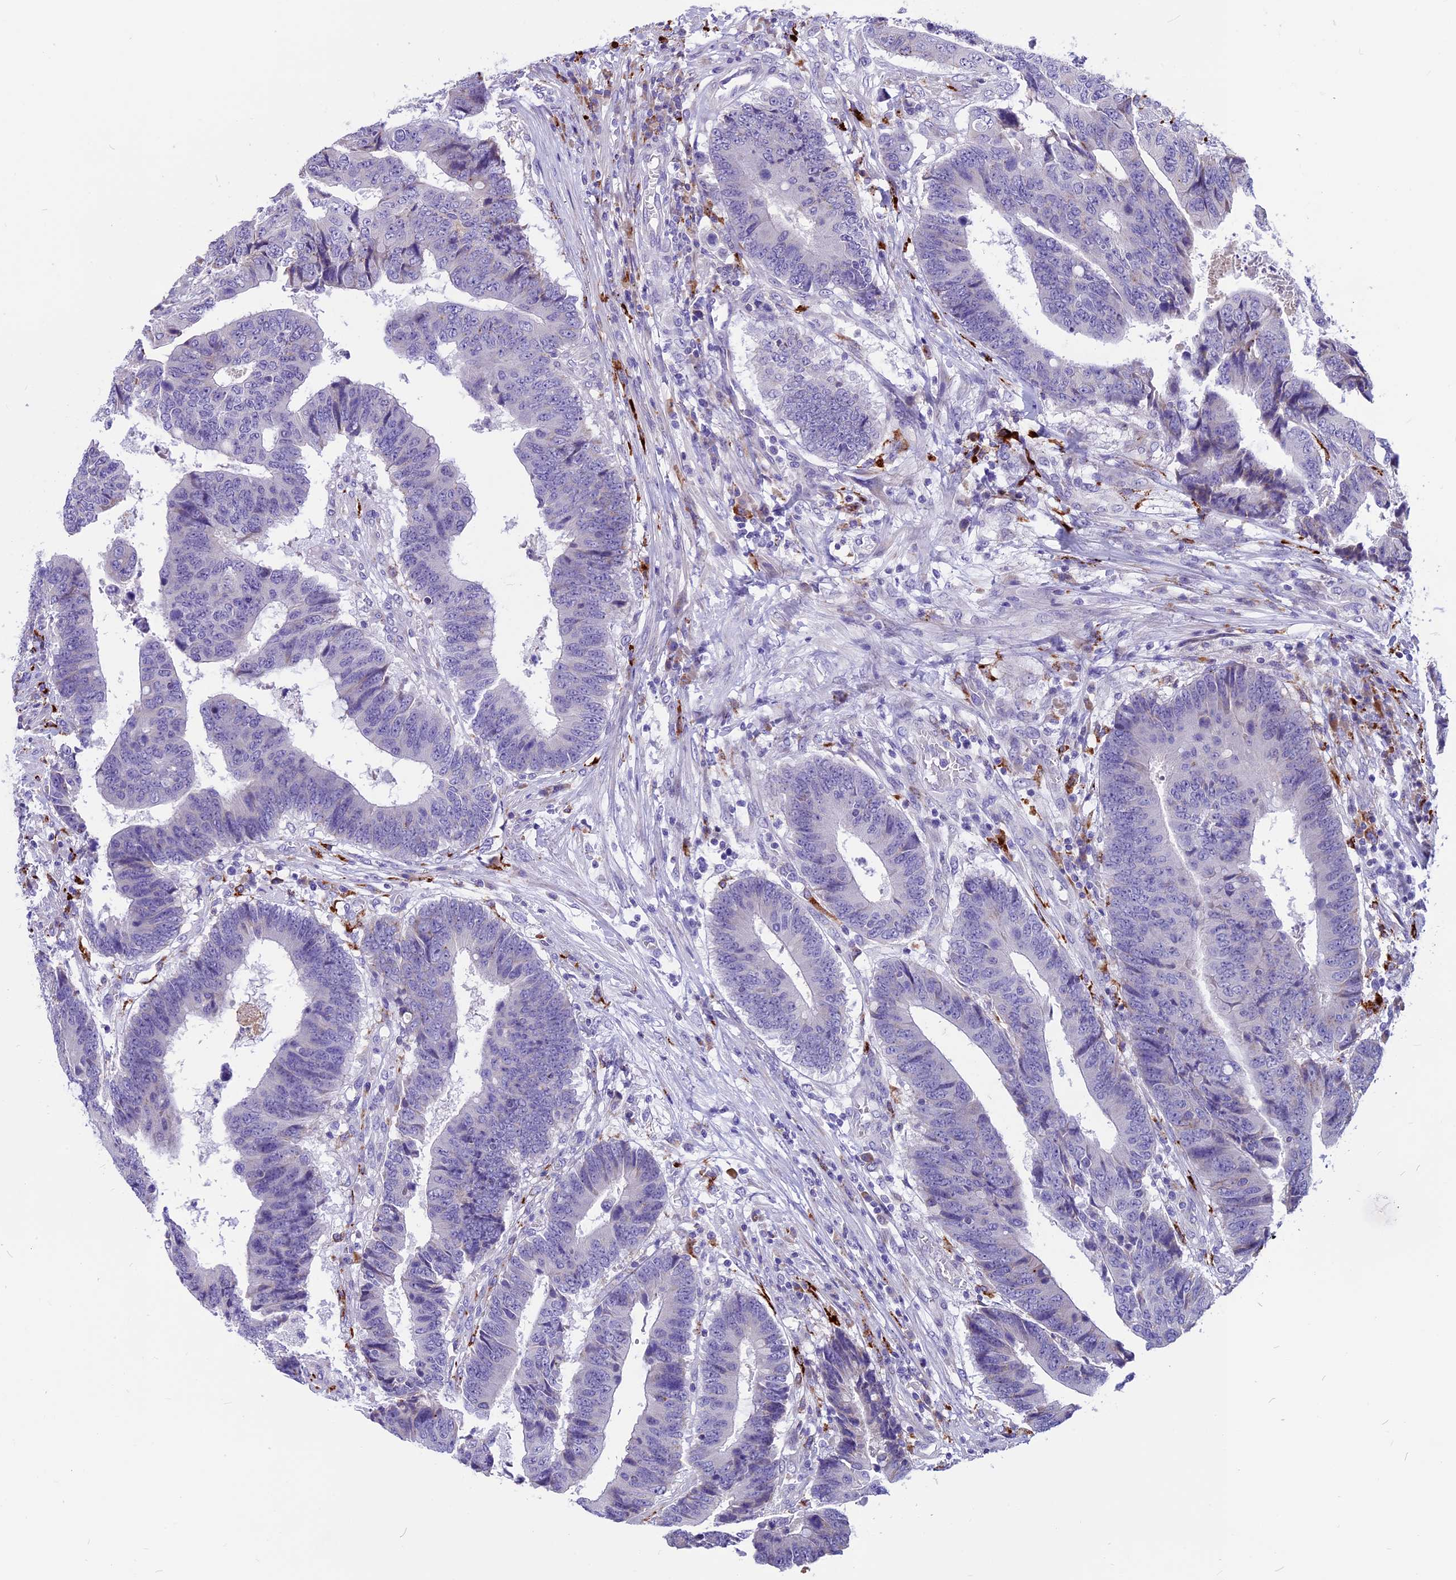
{"staining": {"intensity": "negative", "quantity": "none", "location": "none"}, "tissue": "colorectal cancer", "cell_type": "Tumor cells", "image_type": "cancer", "snomed": [{"axis": "morphology", "description": "Adenocarcinoma, NOS"}, {"axis": "topography", "description": "Rectum"}], "caption": "High power microscopy histopathology image of an IHC image of adenocarcinoma (colorectal), revealing no significant positivity in tumor cells.", "gene": "THRSP", "patient": {"sex": "male", "age": 84}}